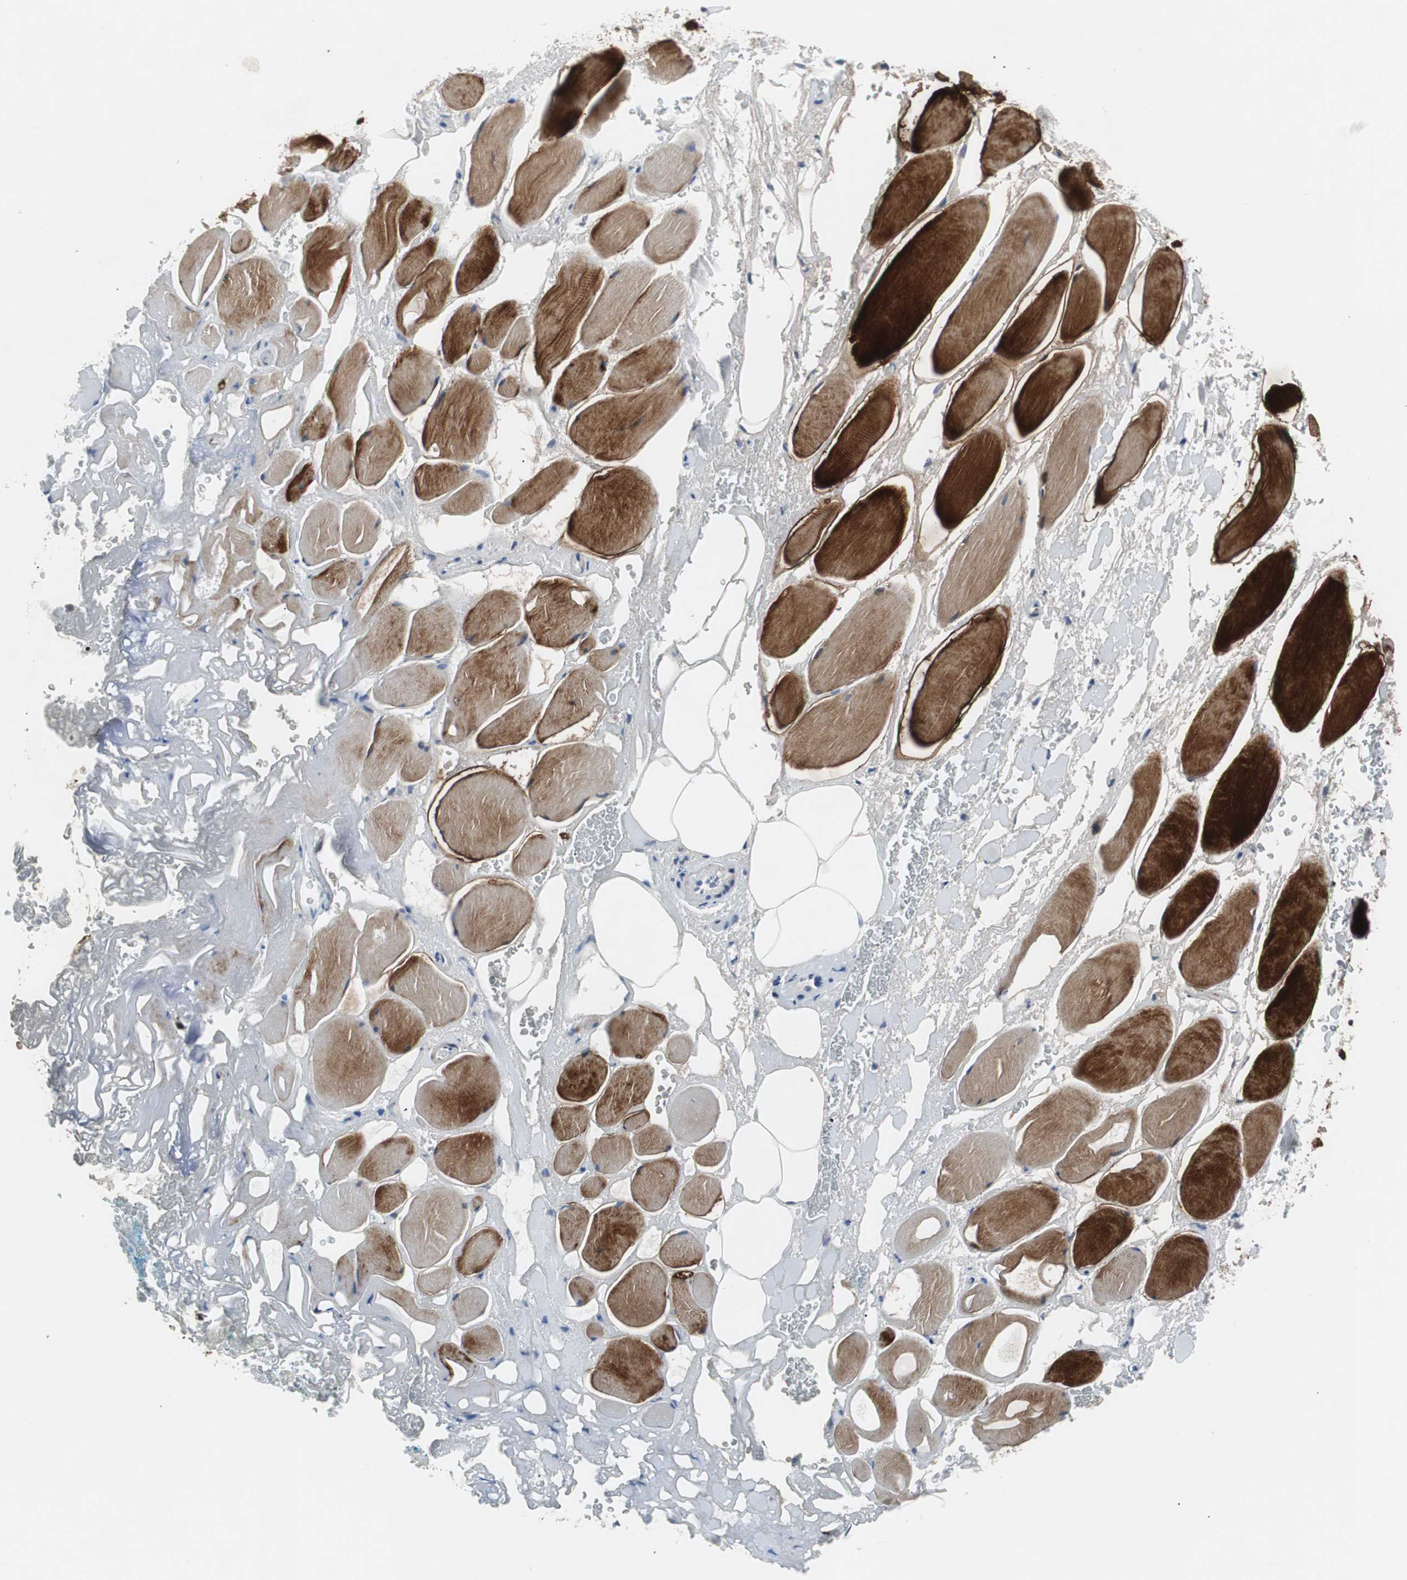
{"staining": {"intensity": "moderate", "quantity": ">75%", "location": "cytoplasmic/membranous"}, "tissue": "adipose tissue", "cell_type": "Adipocytes", "image_type": "normal", "snomed": [{"axis": "morphology", "description": "Normal tissue, NOS"}, {"axis": "topography", "description": "Soft tissue"}, {"axis": "topography", "description": "Peripheral nerve tissue"}], "caption": "The immunohistochemical stain labels moderate cytoplasmic/membranous staining in adipocytes of unremarkable adipose tissue.", "gene": "GYS1", "patient": {"sex": "female", "age": 71}}